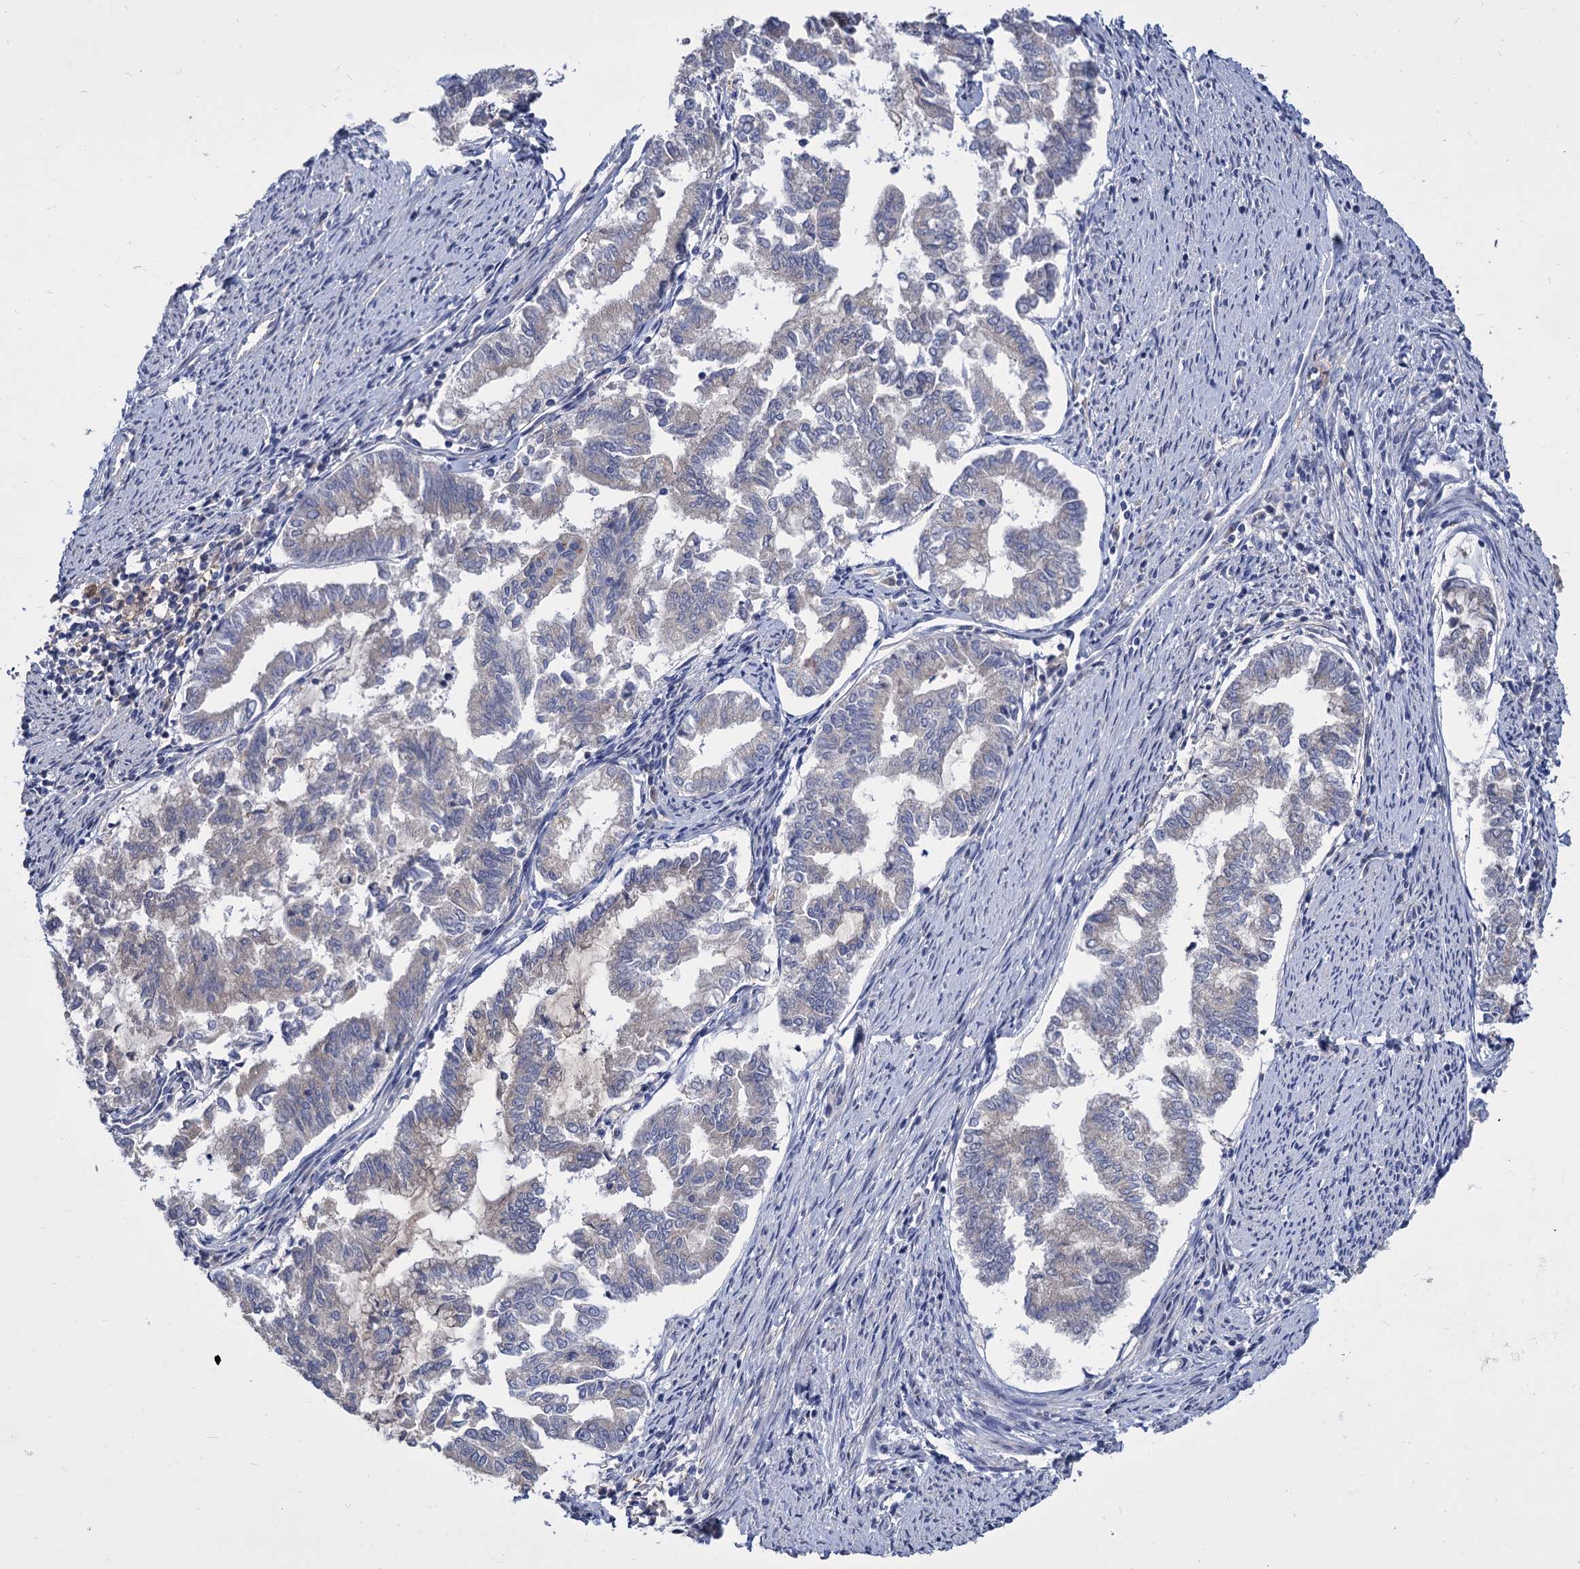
{"staining": {"intensity": "negative", "quantity": "none", "location": "none"}, "tissue": "endometrial cancer", "cell_type": "Tumor cells", "image_type": "cancer", "snomed": [{"axis": "morphology", "description": "Adenocarcinoma, NOS"}, {"axis": "topography", "description": "Endometrium"}], "caption": "Protein analysis of adenocarcinoma (endometrial) reveals no significant expression in tumor cells.", "gene": "GCLC", "patient": {"sex": "female", "age": 79}}